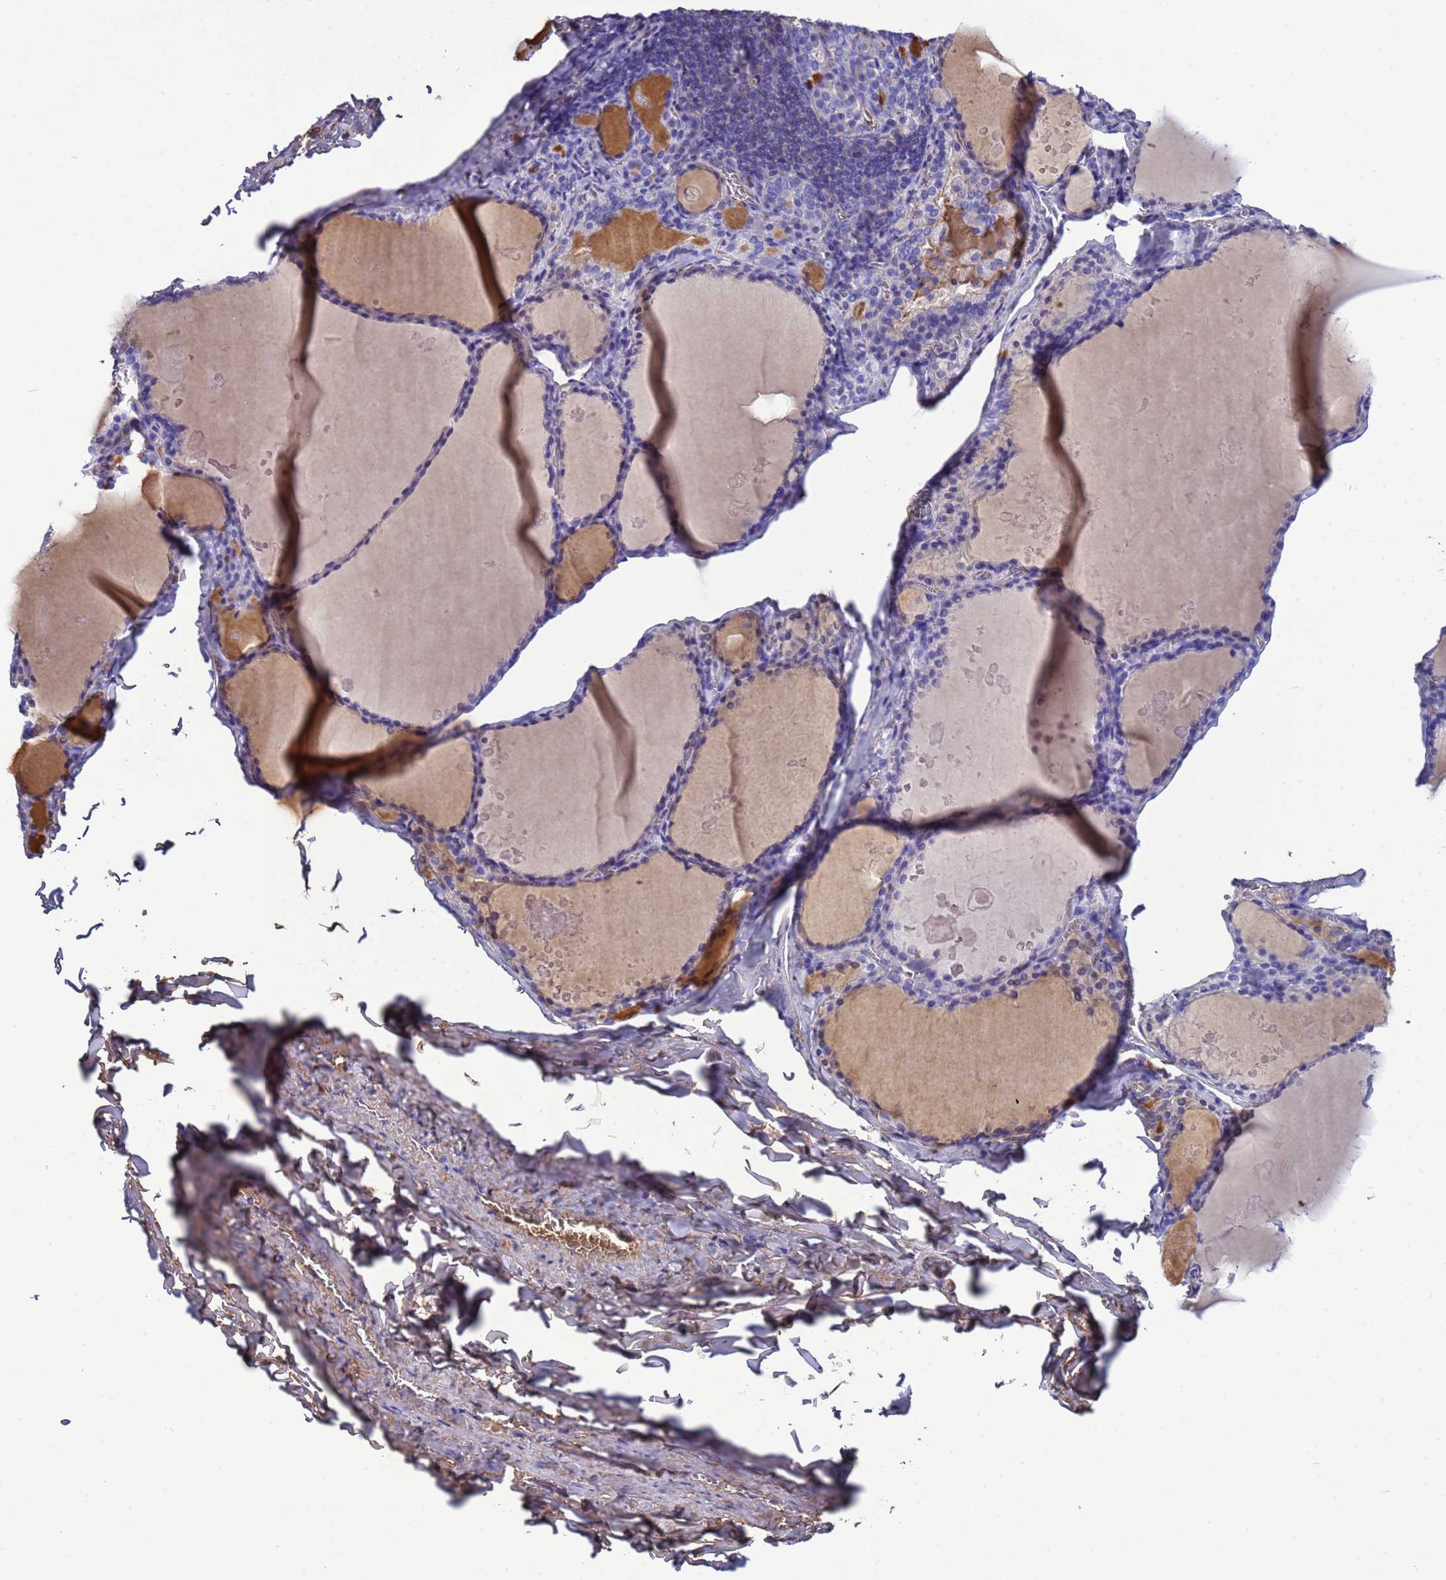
{"staining": {"intensity": "negative", "quantity": "none", "location": "none"}, "tissue": "thyroid gland", "cell_type": "Glandular cells", "image_type": "normal", "snomed": [{"axis": "morphology", "description": "Normal tissue, NOS"}, {"axis": "topography", "description": "Thyroid gland"}], "caption": "Micrograph shows no protein expression in glandular cells of normal thyroid gland. (DAB immunohistochemistry with hematoxylin counter stain).", "gene": "H1", "patient": {"sex": "male", "age": 56}}